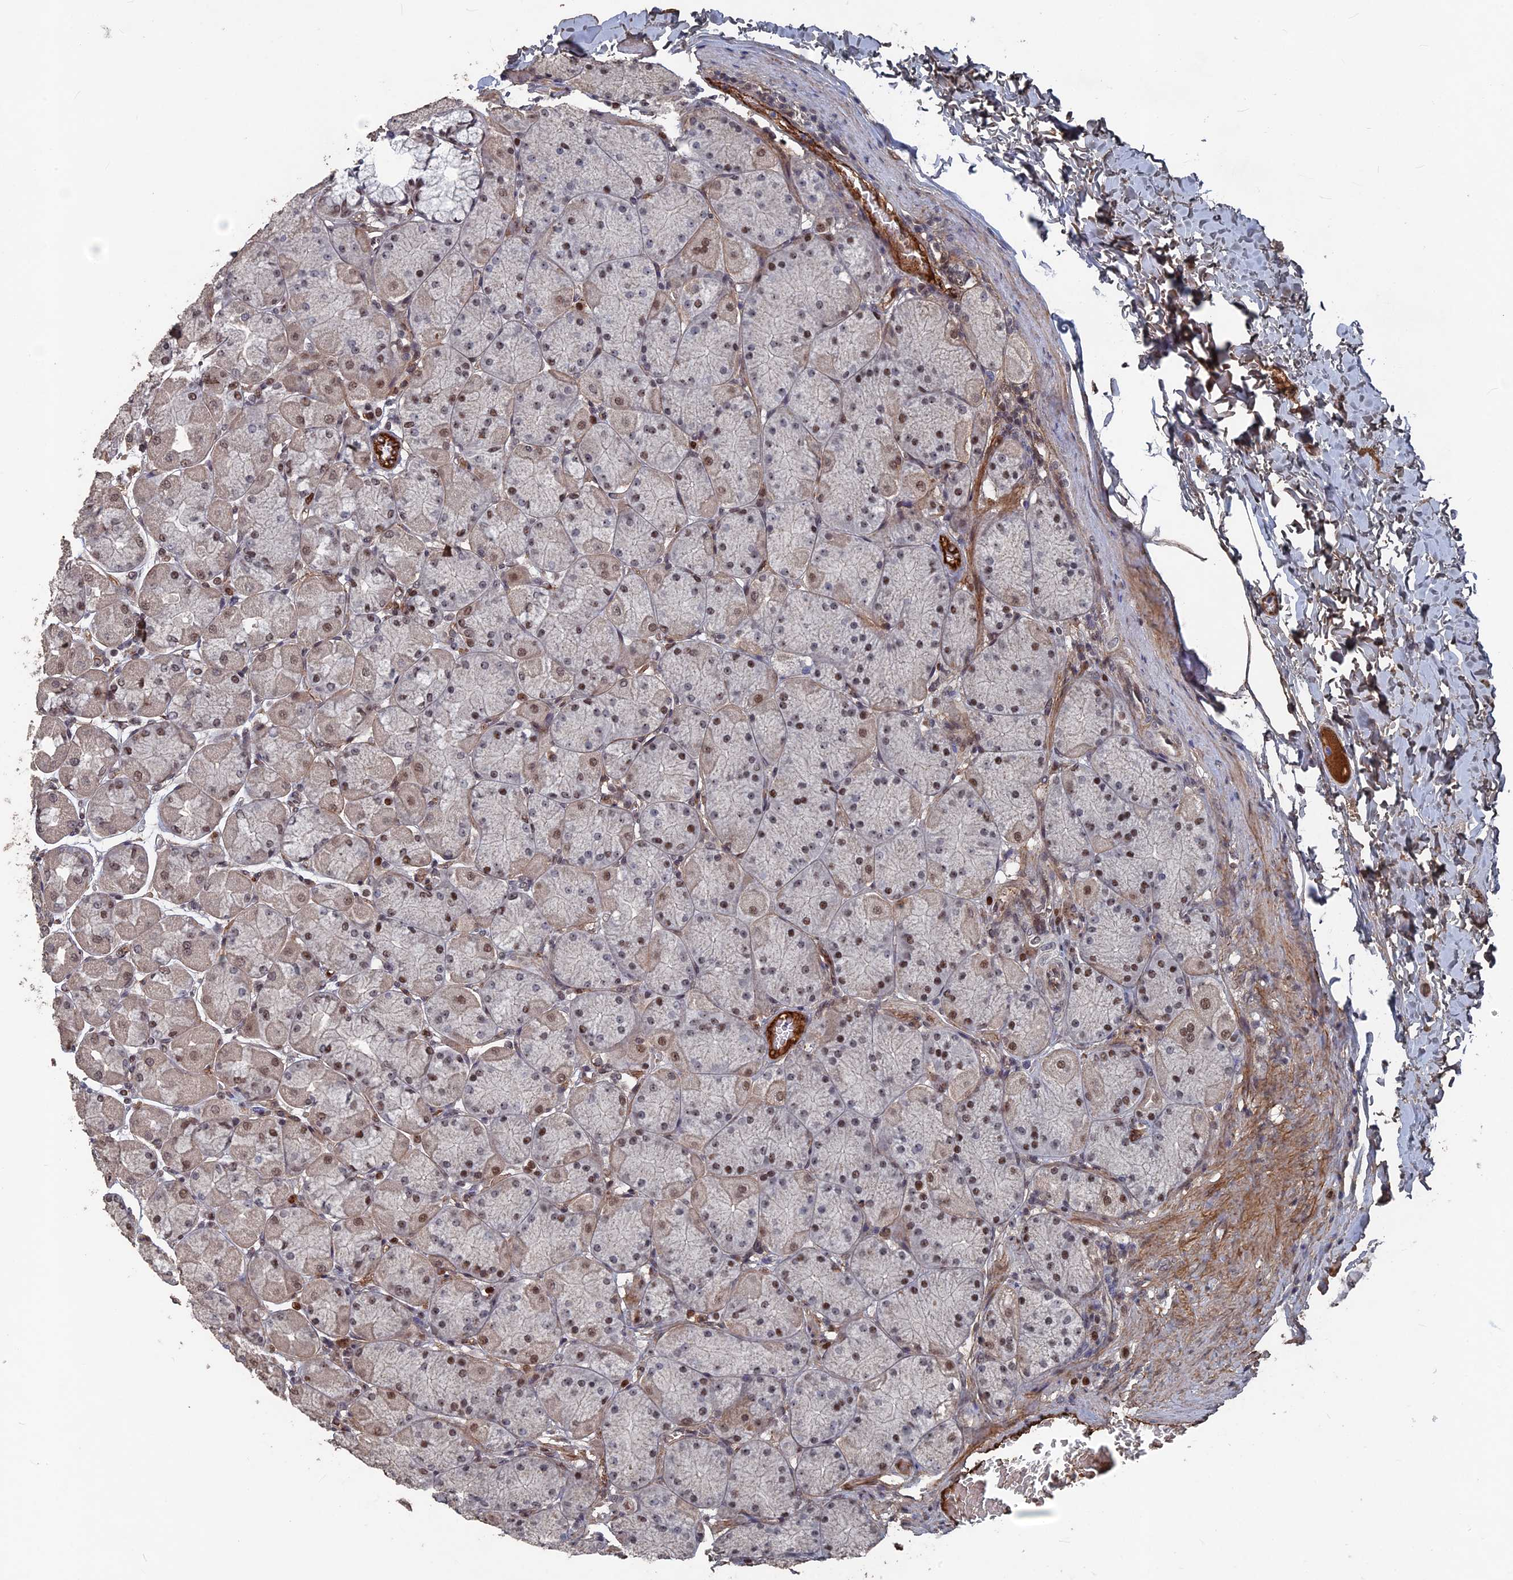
{"staining": {"intensity": "moderate", "quantity": ">75%", "location": "nuclear"}, "tissue": "stomach", "cell_type": "Glandular cells", "image_type": "normal", "snomed": [{"axis": "morphology", "description": "Normal tissue, NOS"}, {"axis": "topography", "description": "Stomach, upper"}], "caption": "Protein staining shows moderate nuclear expression in about >75% of glandular cells in unremarkable stomach.", "gene": "SH3D21", "patient": {"sex": "female", "age": 56}}